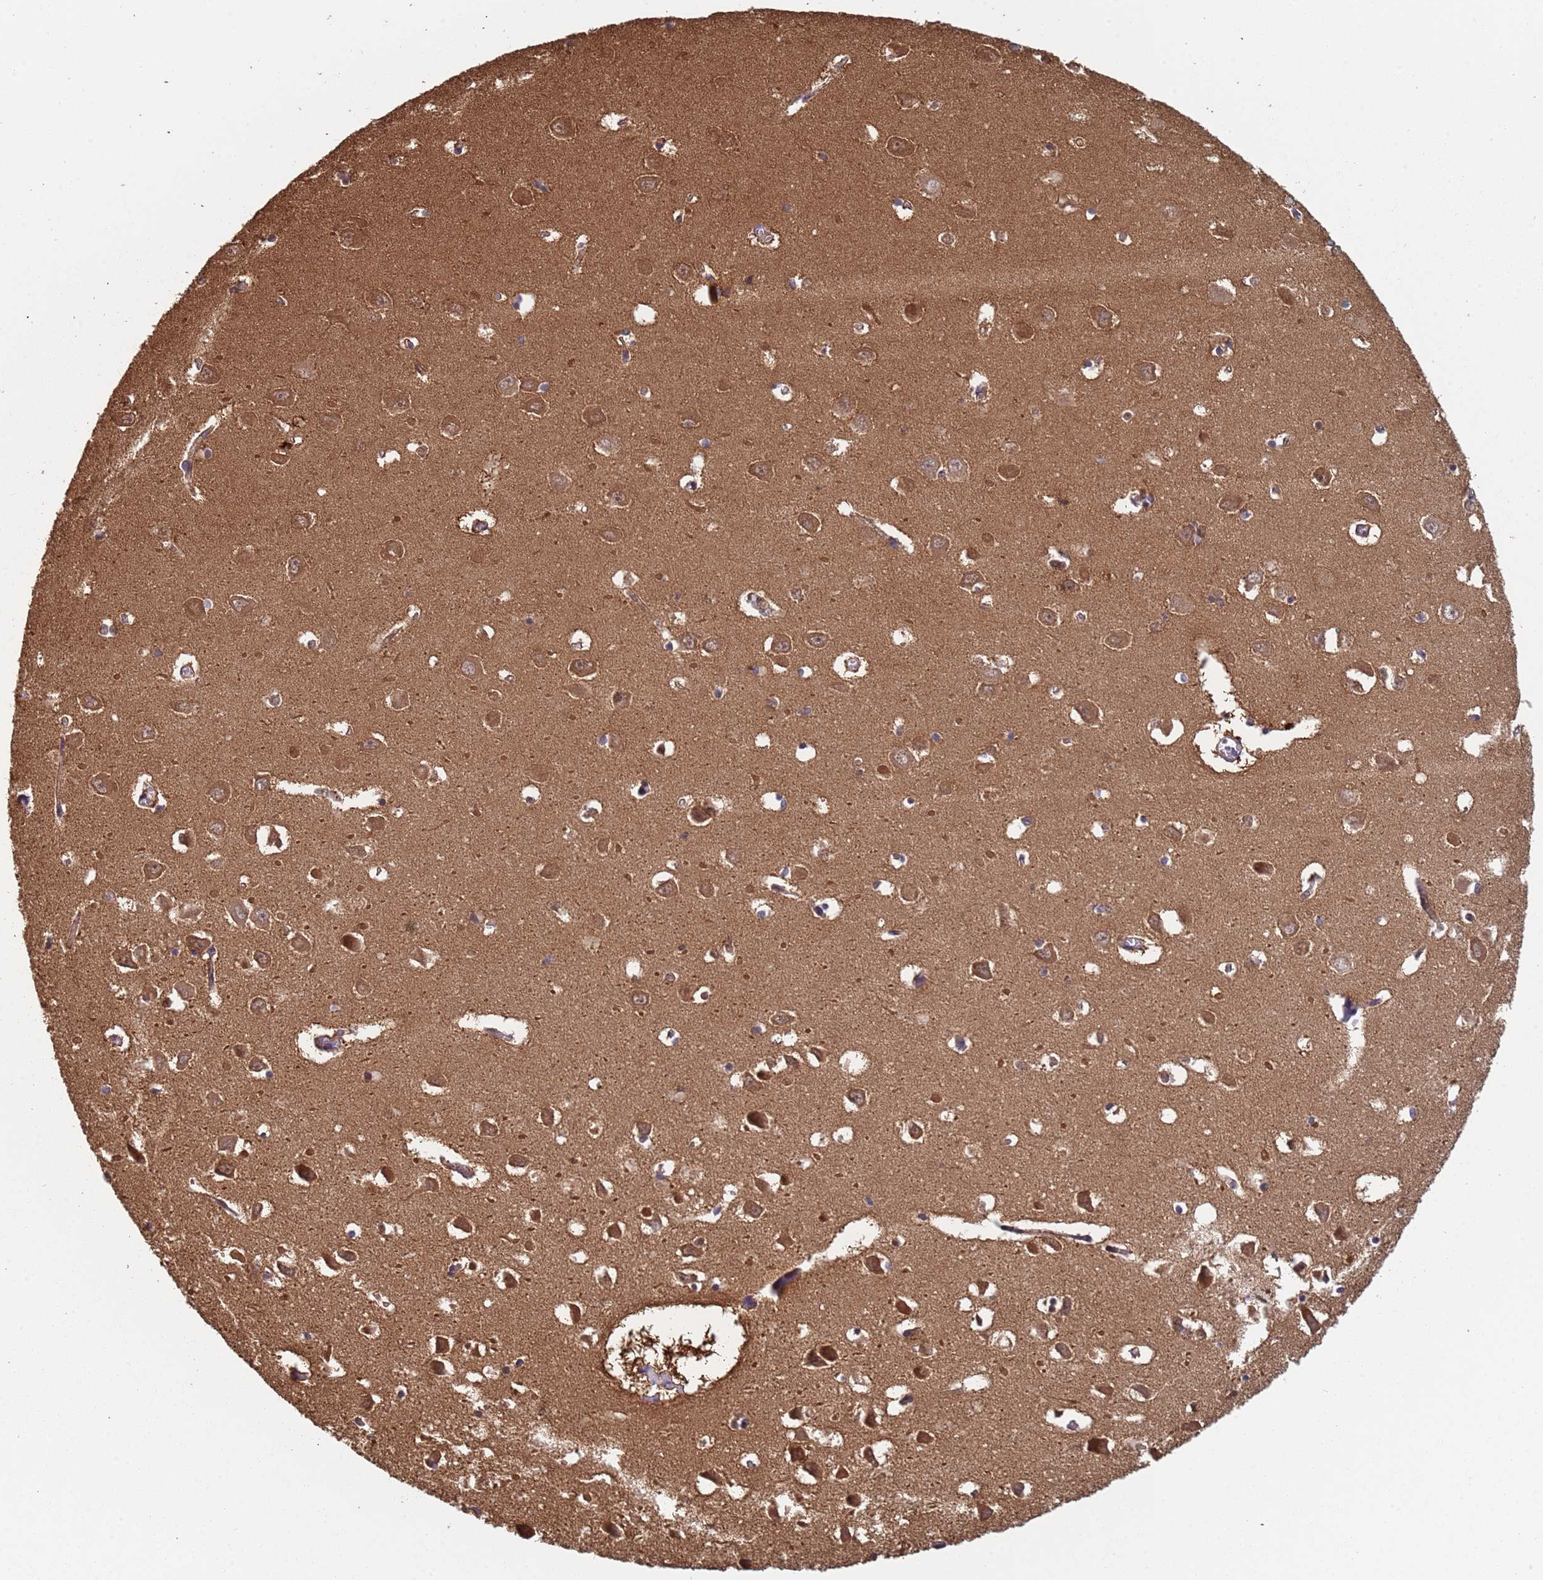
{"staining": {"intensity": "weak", "quantity": "25%-75%", "location": "cytoplasmic/membranous"}, "tissue": "hippocampus", "cell_type": "Glial cells", "image_type": "normal", "snomed": [{"axis": "morphology", "description": "Normal tissue, NOS"}, {"axis": "topography", "description": "Hippocampus"}], "caption": "Hippocampus was stained to show a protein in brown. There is low levels of weak cytoplasmic/membranous staining in about 25%-75% of glial cells. Immunohistochemistry stains the protein of interest in brown and the nuclei are stained blue.", "gene": "GDI1", "patient": {"sex": "male", "age": 70}}